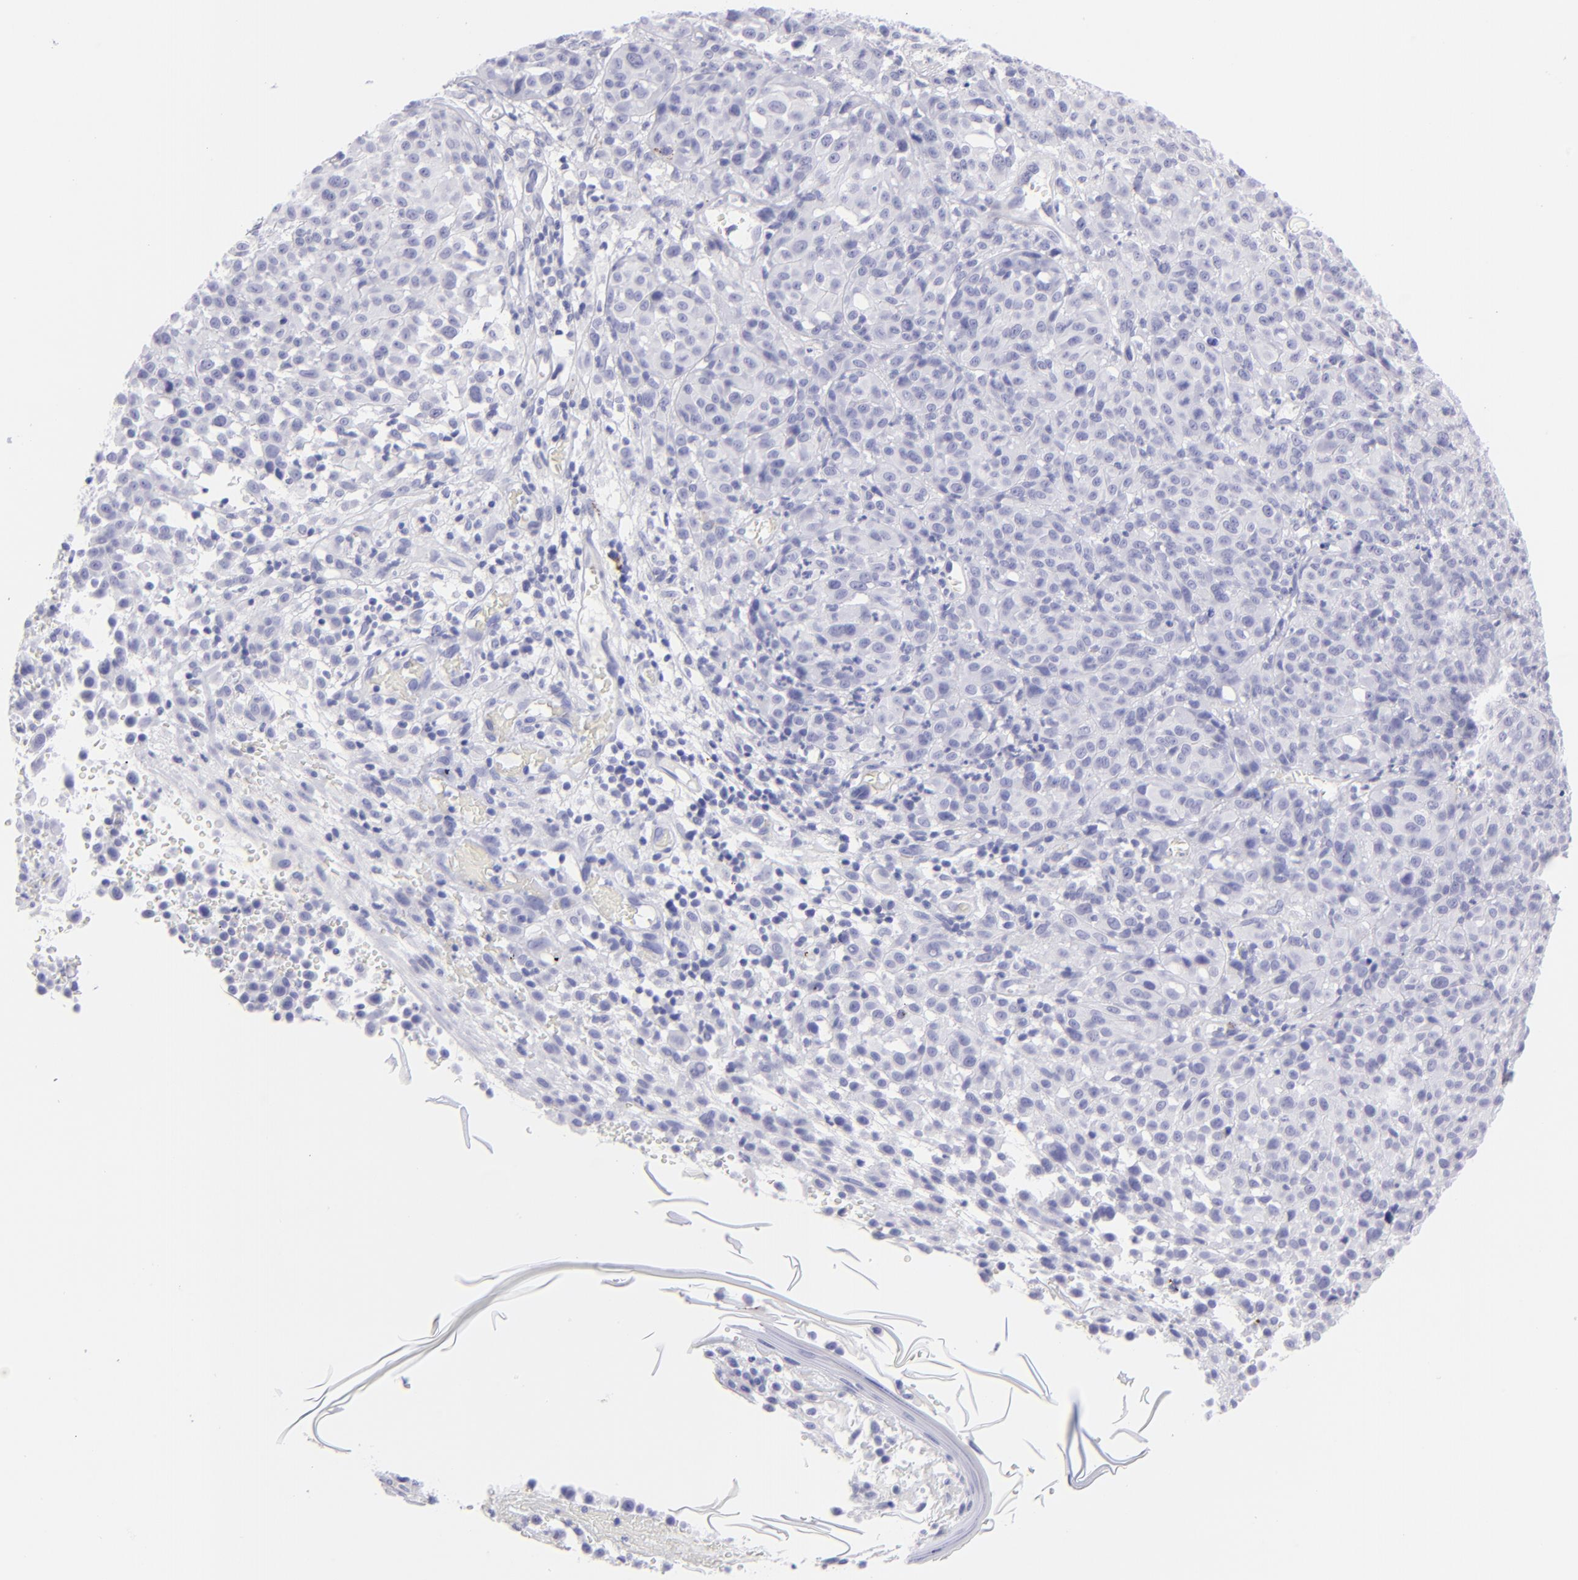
{"staining": {"intensity": "negative", "quantity": "none", "location": "none"}, "tissue": "melanoma", "cell_type": "Tumor cells", "image_type": "cancer", "snomed": [{"axis": "morphology", "description": "Malignant melanoma, NOS"}, {"axis": "topography", "description": "Skin"}], "caption": "IHC of malignant melanoma demonstrates no expression in tumor cells.", "gene": "SLC1A2", "patient": {"sex": "female", "age": 49}}